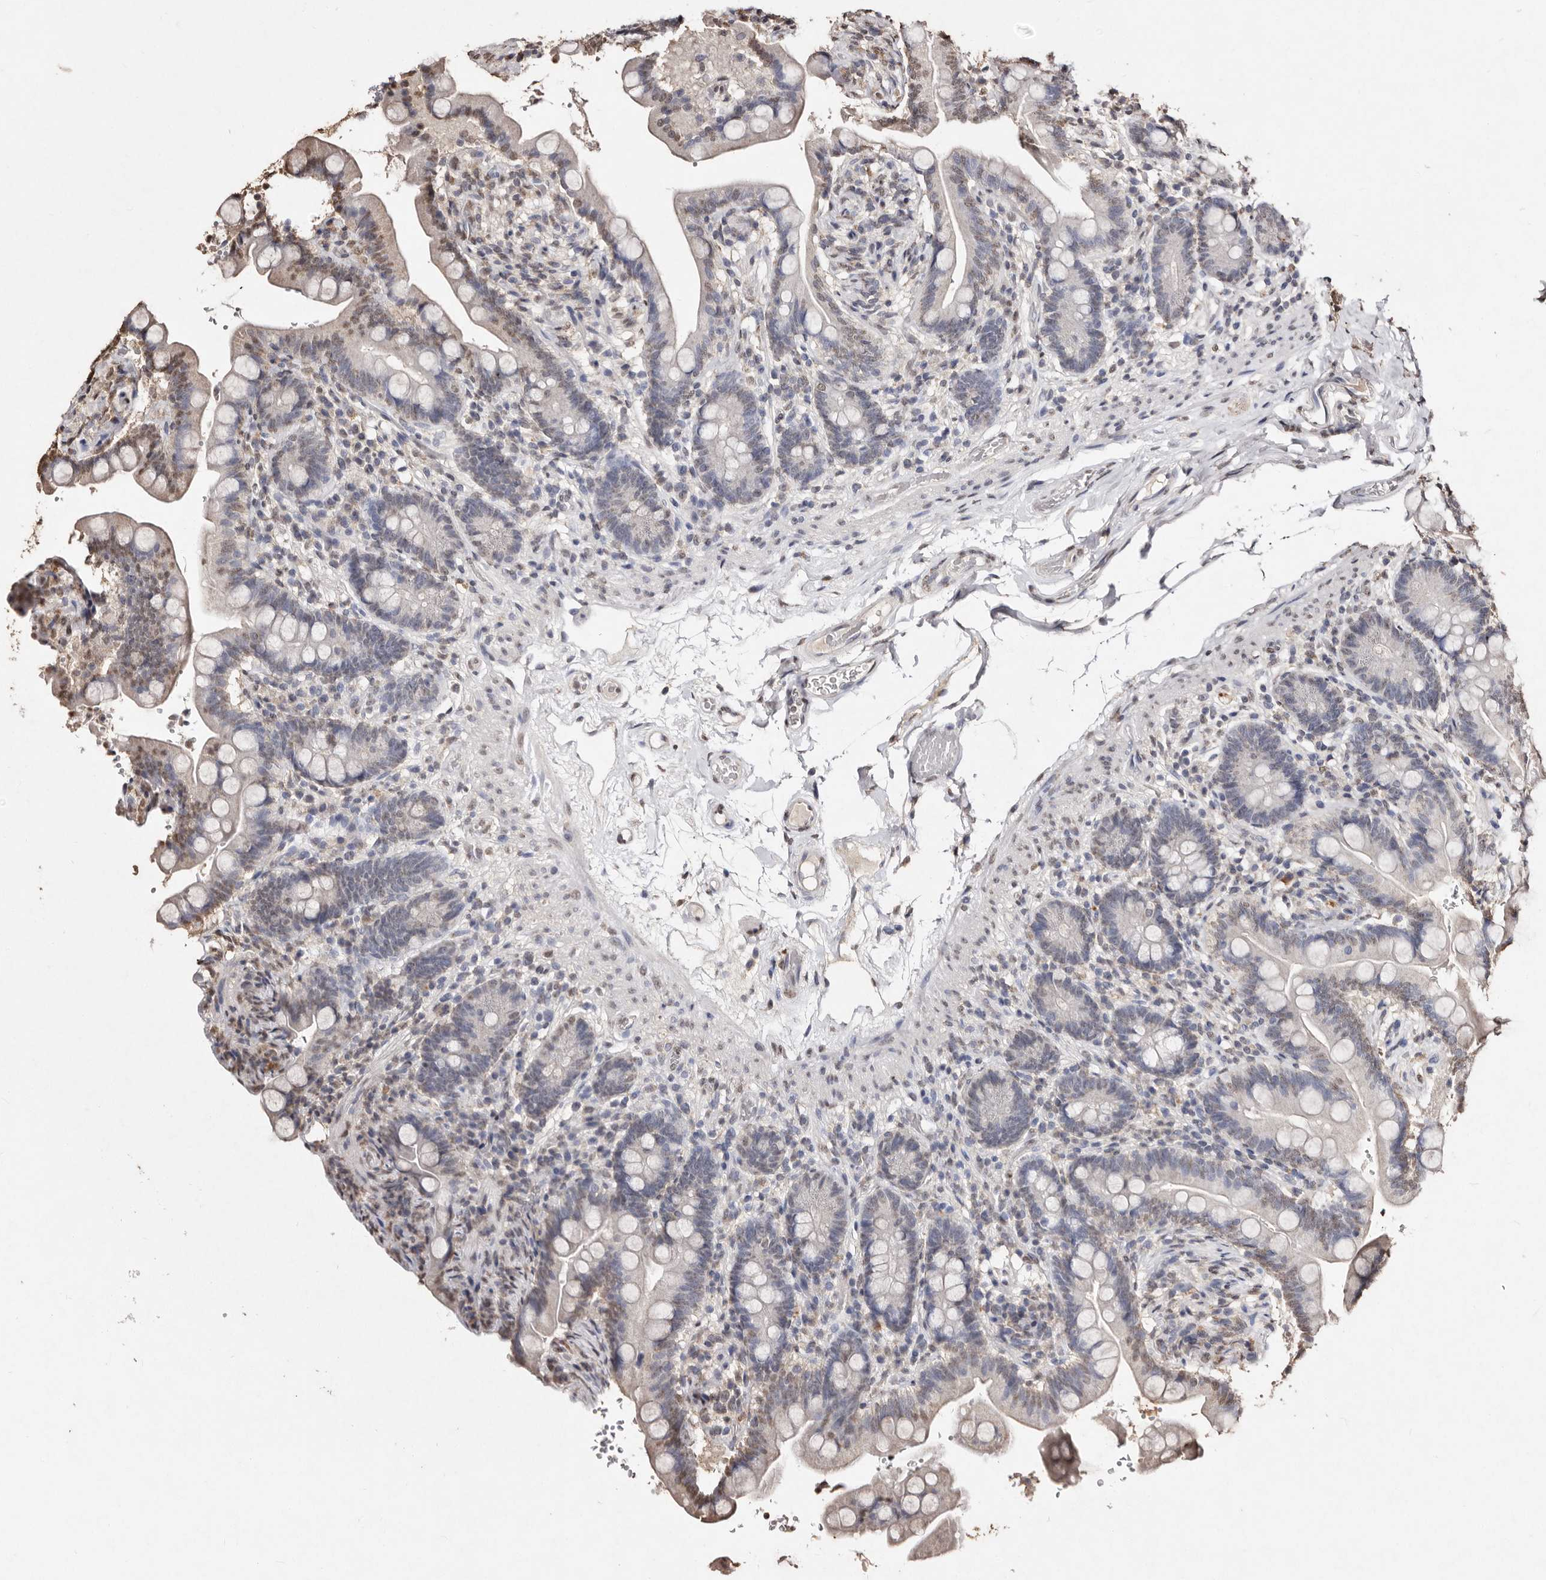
{"staining": {"intensity": "weak", "quantity": ">75%", "location": "nuclear"}, "tissue": "colon", "cell_type": "Endothelial cells", "image_type": "normal", "snomed": [{"axis": "morphology", "description": "Normal tissue, NOS"}, {"axis": "topography", "description": "Smooth muscle"}, {"axis": "topography", "description": "Colon"}], "caption": "Protein staining by immunohistochemistry shows weak nuclear staining in approximately >75% of endothelial cells in unremarkable colon. (IHC, brightfield microscopy, high magnification).", "gene": "ERBB4", "patient": {"sex": "male", "age": 73}}